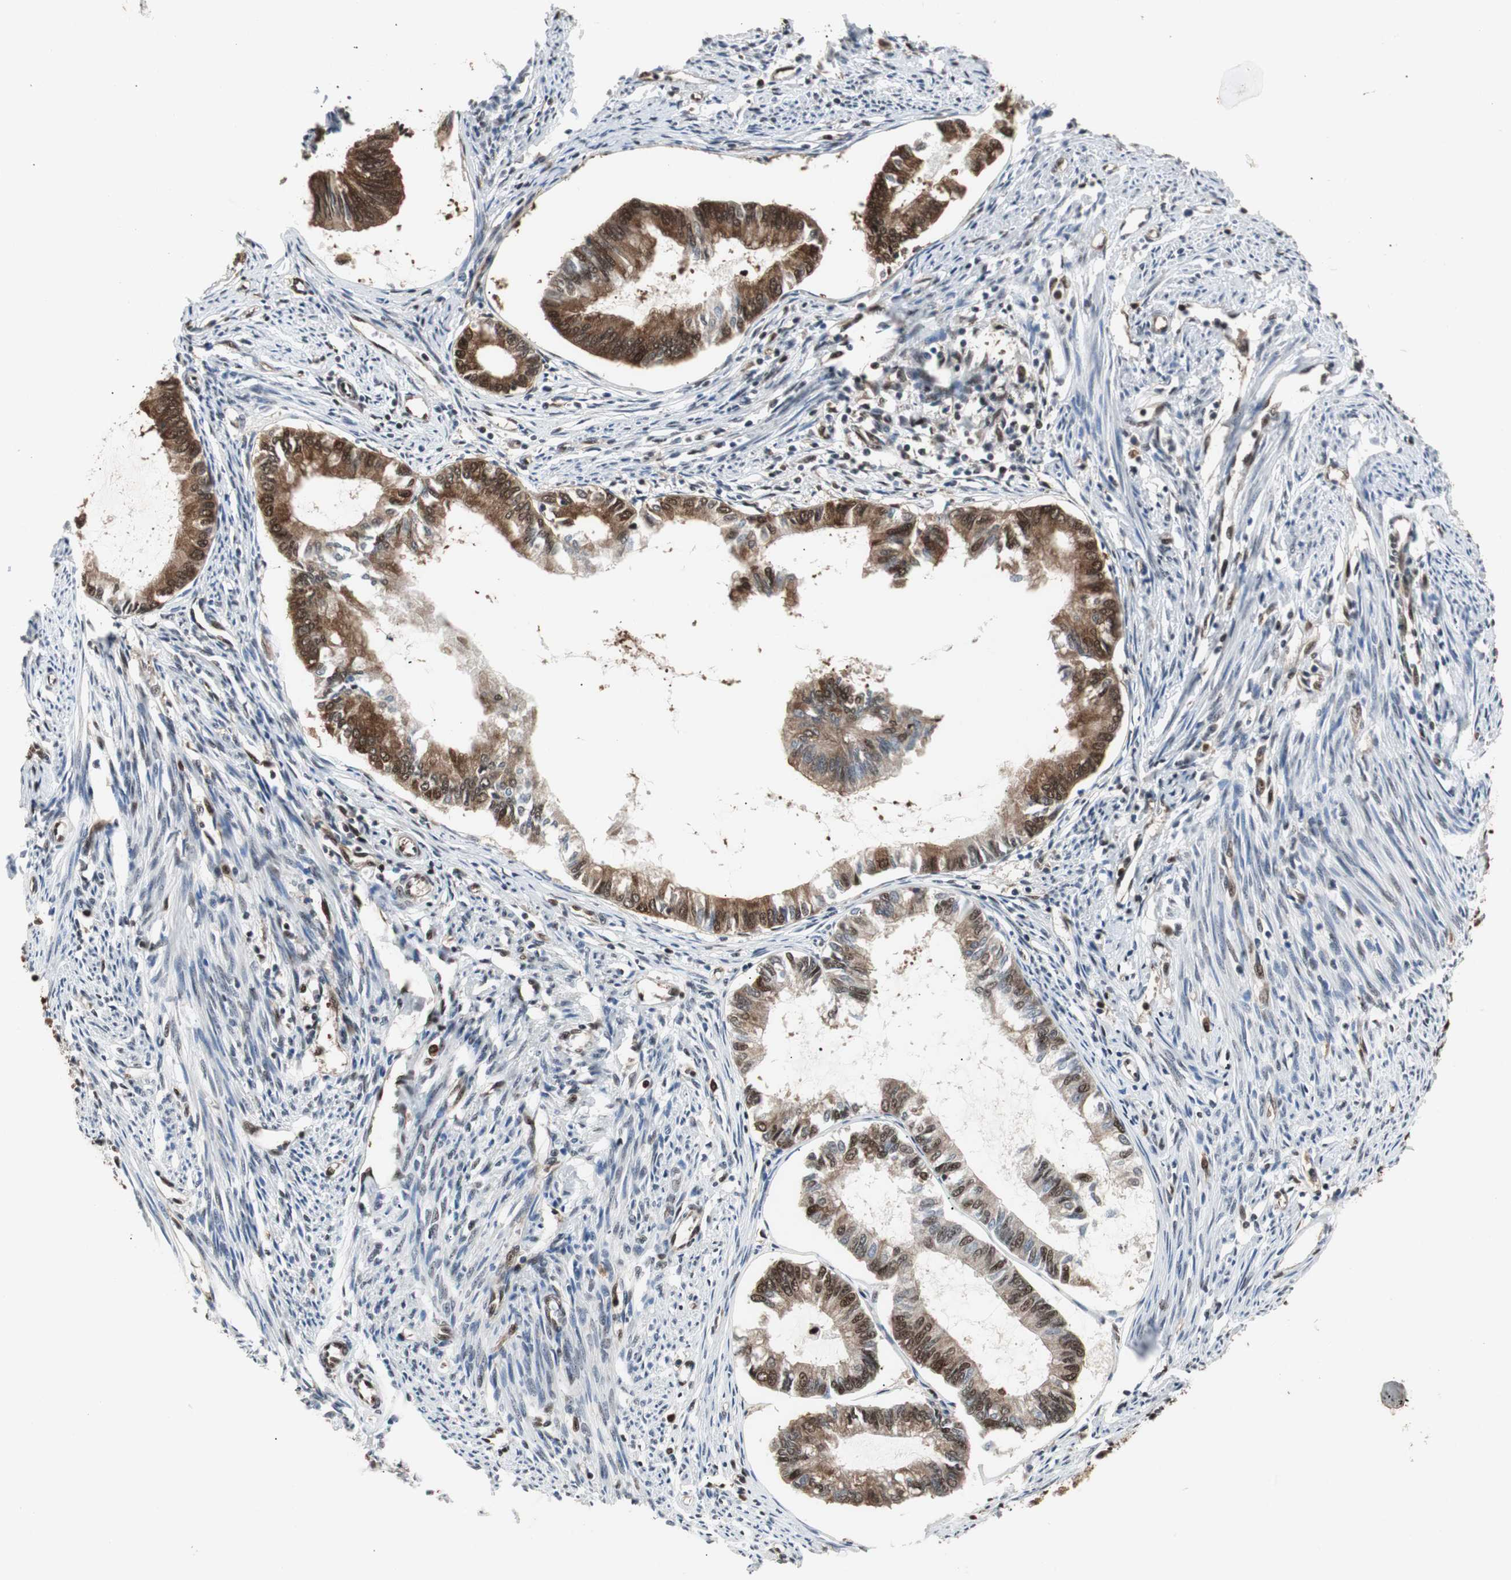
{"staining": {"intensity": "strong", "quantity": ">75%", "location": "cytoplasmic/membranous,nuclear"}, "tissue": "endometrial cancer", "cell_type": "Tumor cells", "image_type": "cancer", "snomed": [{"axis": "morphology", "description": "Adenocarcinoma, NOS"}, {"axis": "topography", "description": "Endometrium"}], "caption": "Endometrial adenocarcinoma stained with a brown dye exhibits strong cytoplasmic/membranous and nuclear positive expression in about >75% of tumor cells.", "gene": "ACLY", "patient": {"sex": "female", "age": 86}}